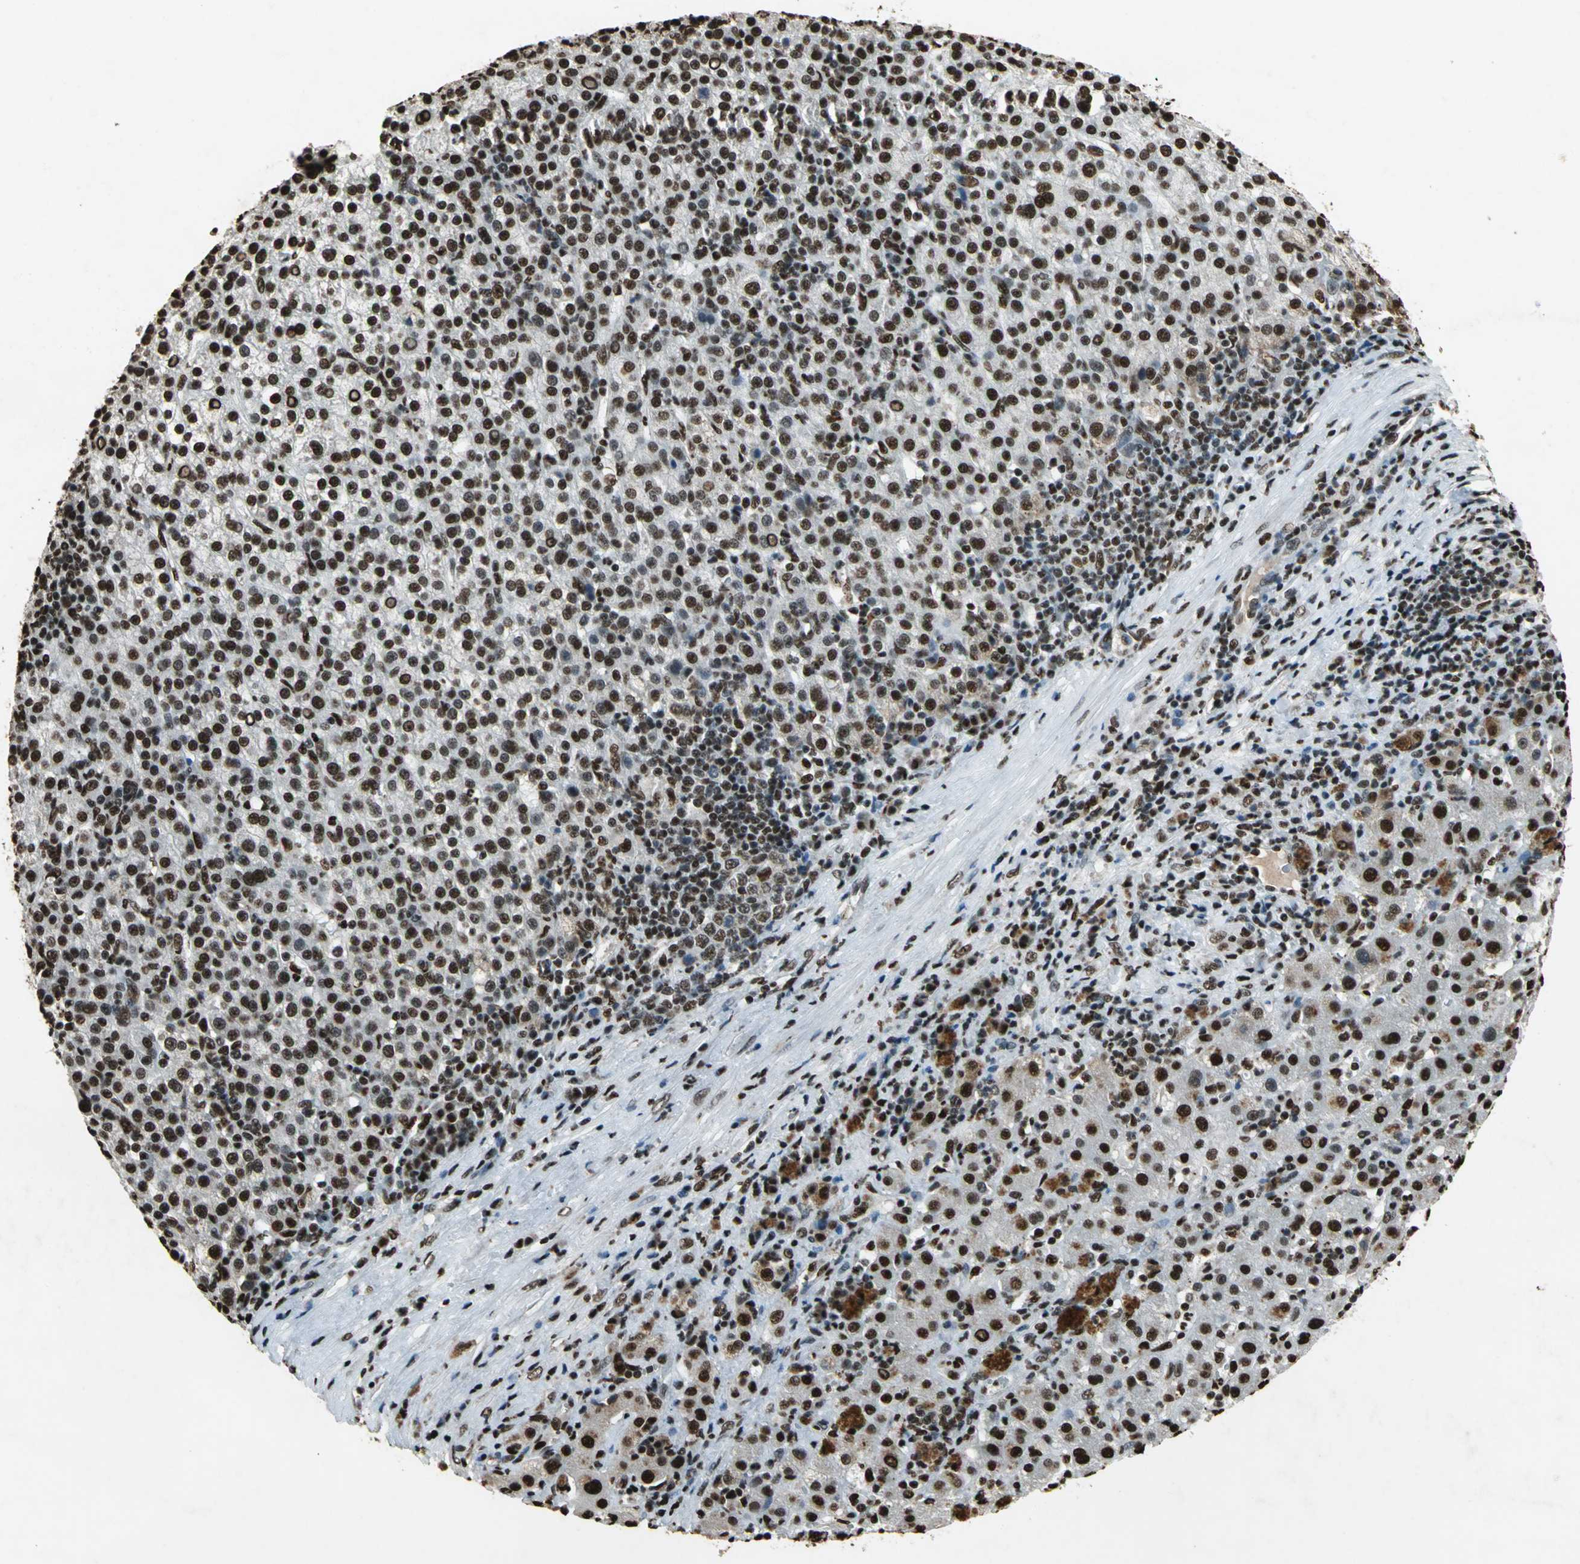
{"staining": {"intensity": "strong", "quantity": ">75%", "location": "nuclear"}, "tissue": "liver cancer", "cell_type": "Tumor cells", "image_type": "cancer", "snomed": [{"axis": "morphology", "description": "Carcinoma, Hepatocellular, NOS"}, {"axis": "topography", "description": "Liver"}], "caption": "High-power microscopy captured an immunohistochemistry micrograph of hepatocellular carcinoma (liver), revealing strong nuclear expression in approximately >75% of tumor cells.", "gene": "ANP32A", "patient": {"sex": "female", "age": 58}}